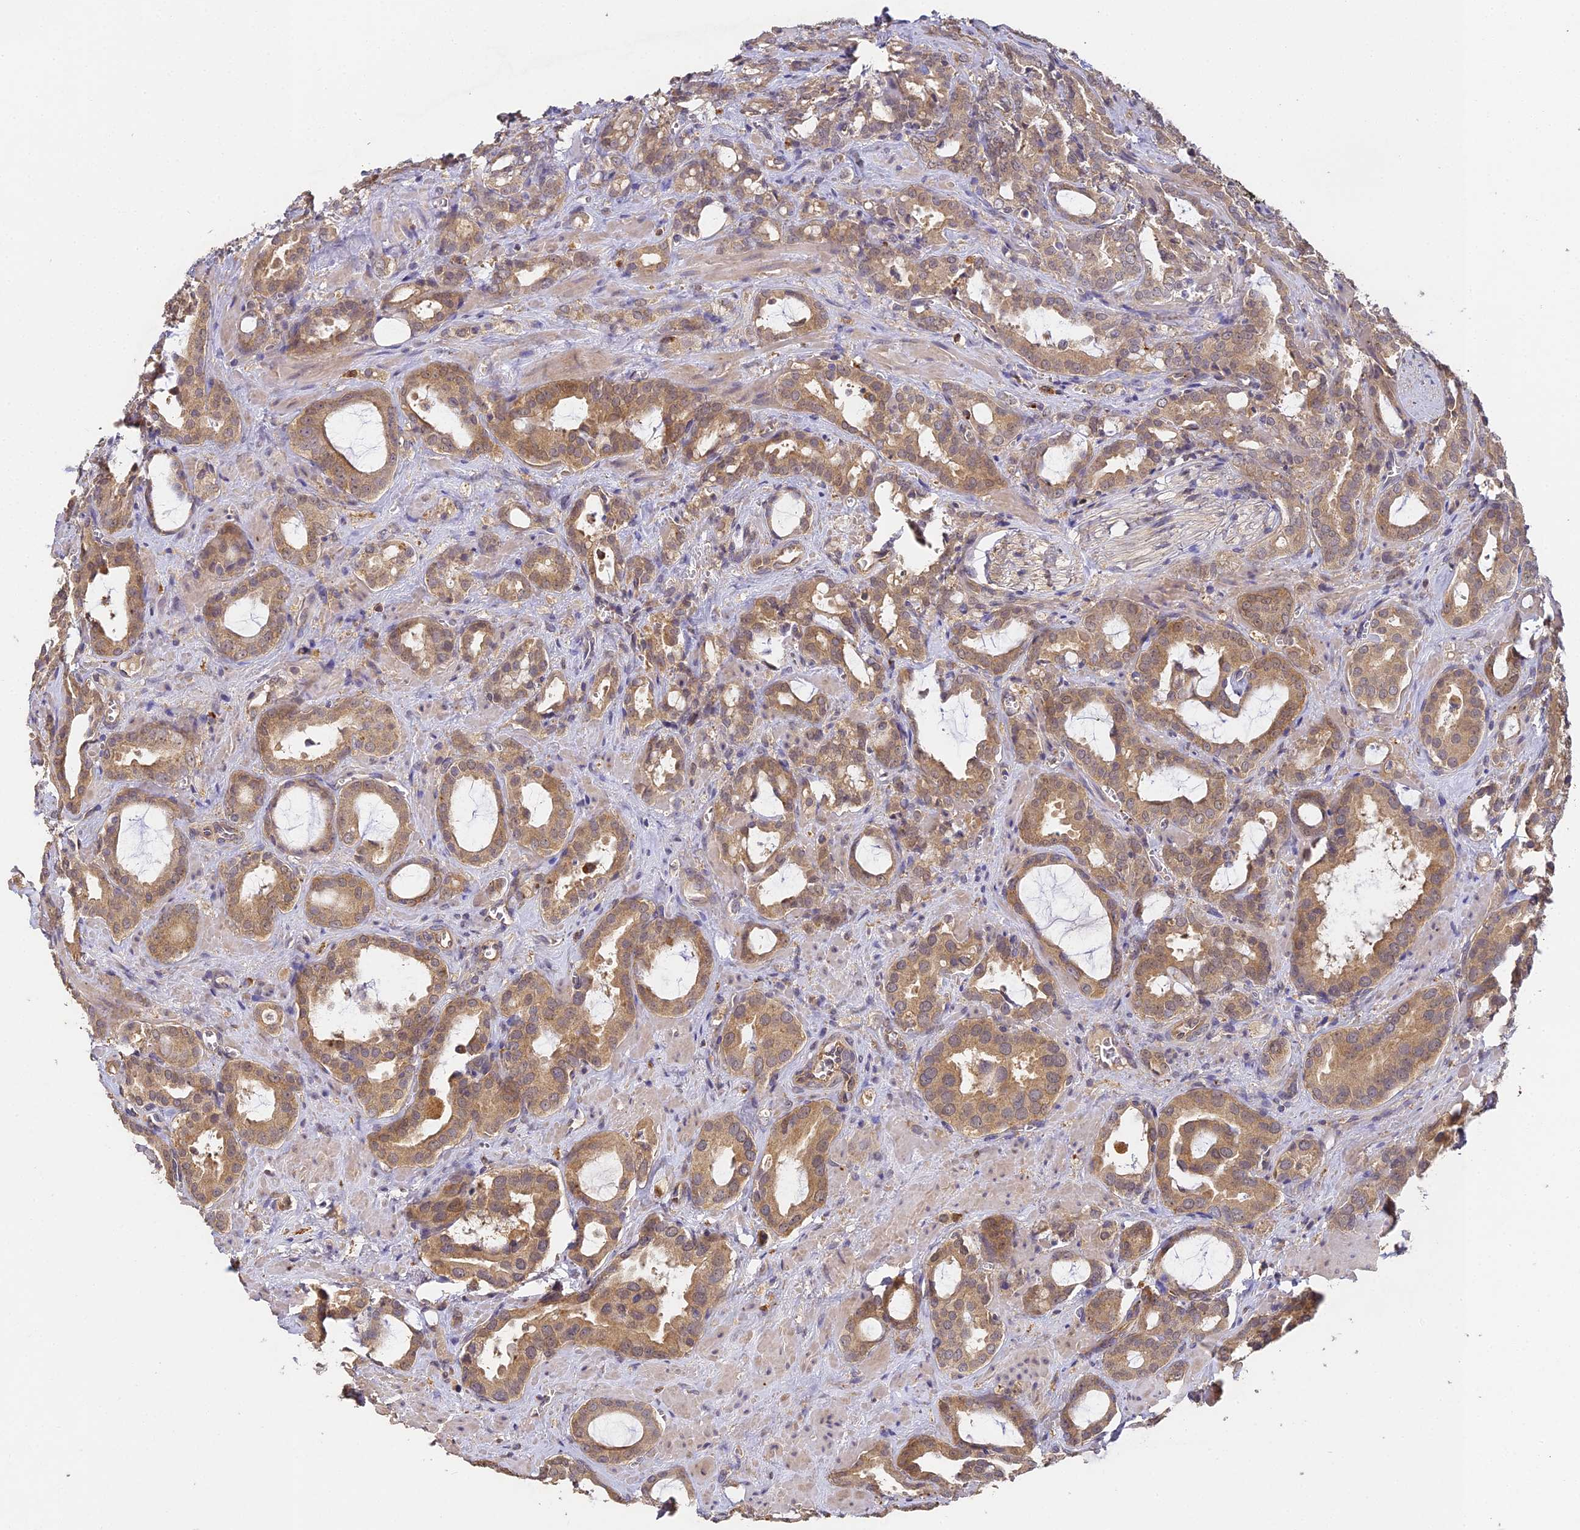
{"staining": {"intensity": "moderate", "quantity": ">75%", "location": "cytoplasmic/membranous"}, "tissue": "prostate cancer", "cell_type": "Tumor cells", "image_type": "cancer", "snomed": [{"axis": "morphology", "description": "Adenocarcinoma, High grade"}, {"axis": "topography", "description": "Prostate"}], "caption": "An image of human prostate high-grade adenocarcinoma stained for a protein displays moderate cytoplasmic/membranous brown staining in tumor cells.", "gene": "YAE1", "patient": {"sex": "male", "age": 72}}